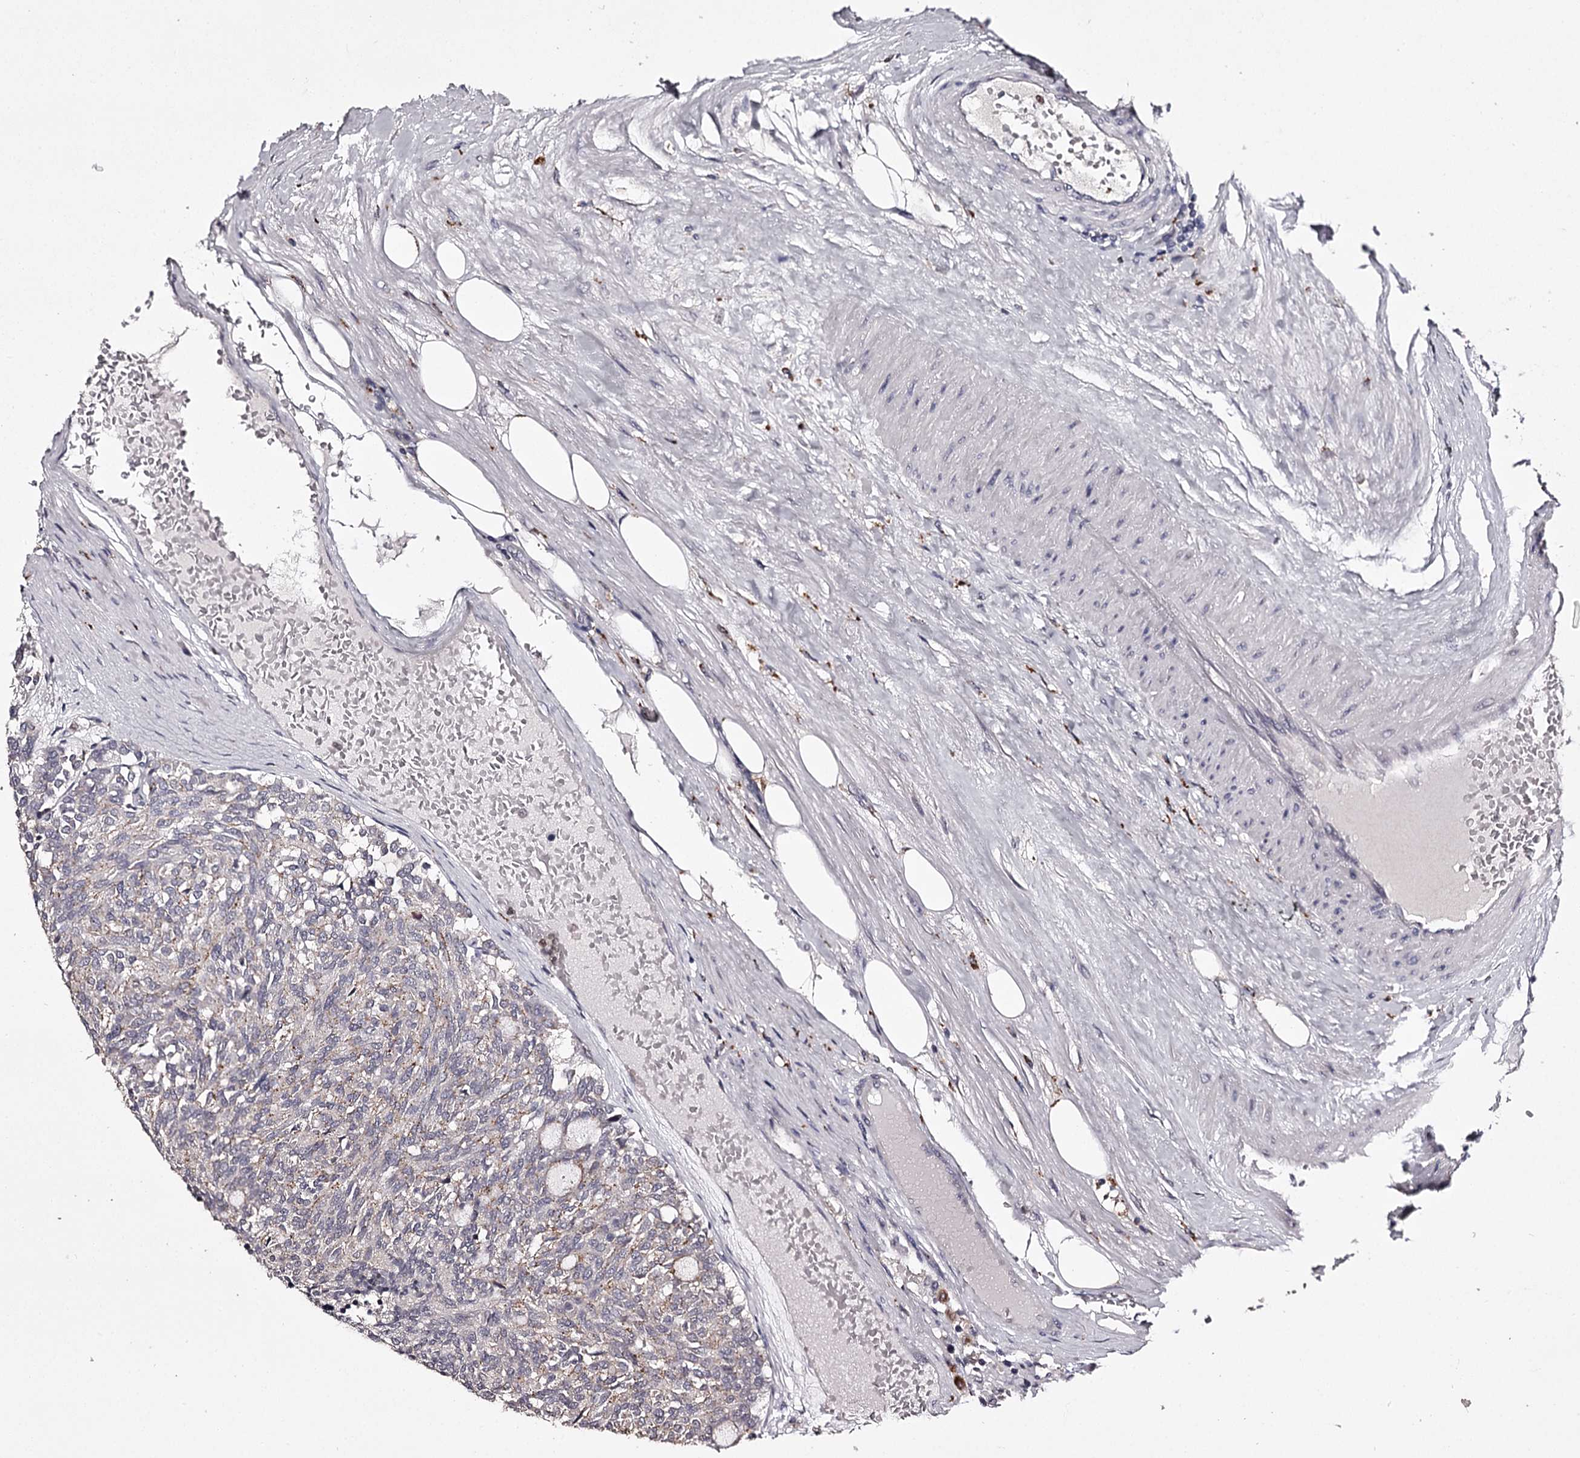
{"staining": {"intensity": "negative", "quantity": "none", "location": "none"}, "tissue": "carcinoid", "cell_type": "Tumor cells", "image_type": "cancer", "snomed": [{"axis": "morphology", "description": "Carcinoid, malignant, NOS"}, {"axis": "topography", "description": "Pancreas"}], "caption": "Carcinoid was stained to show a protein in brown. There is no significant expression in tumor cells. (IHC, brightfield microscopy, high magnification).", "gene": "SLC32A1", "patient": {"sex": "female", "age": 54}}